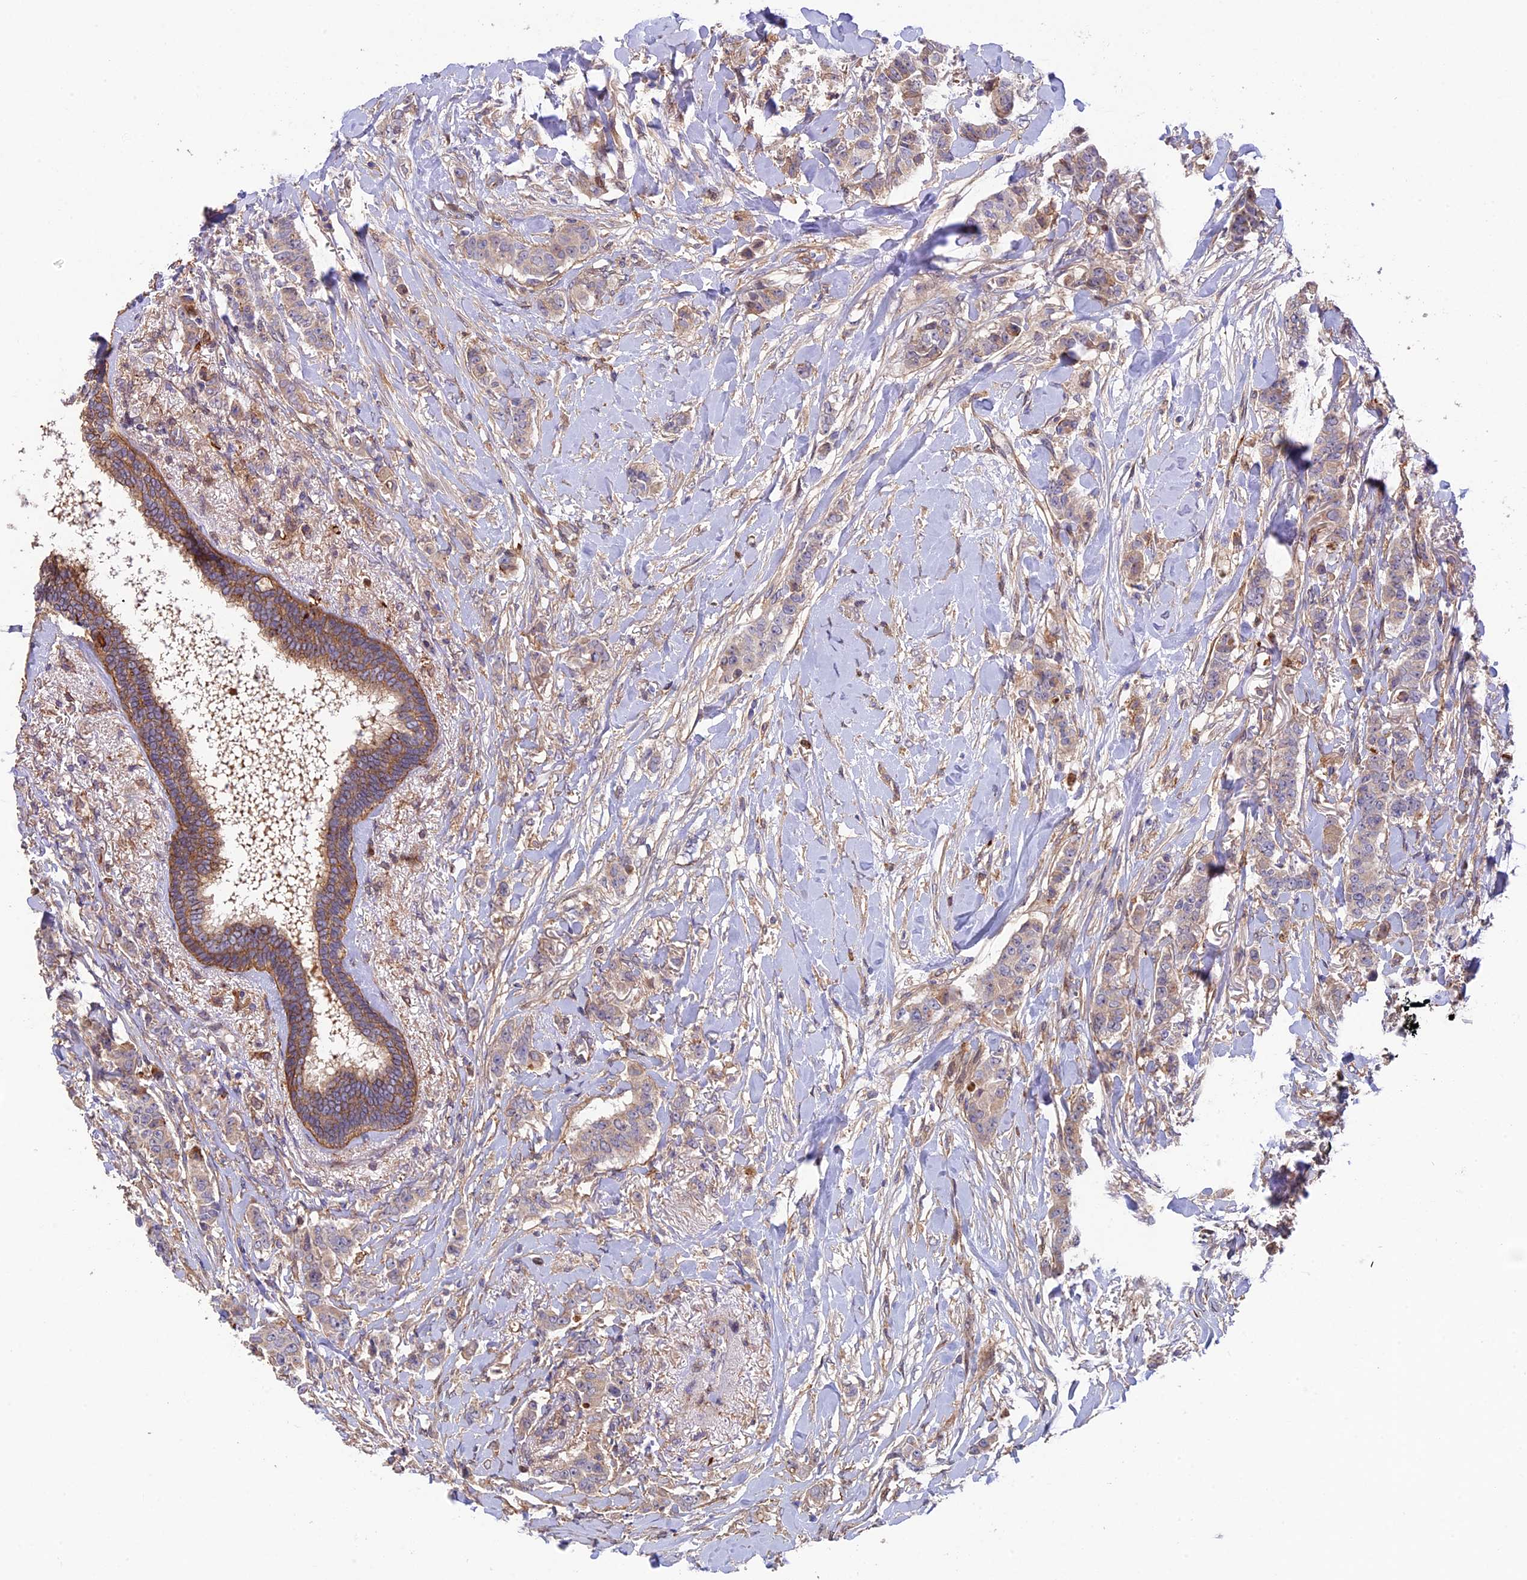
{"staining": {"intensity": "weak", "quantity": "<25%", "location": "cytoplasmic/membranous"}, "tissue": "breast cancer", "cell_type": "Tumor cells", "image_type": "cancer", "snomed": [{"axis": "morphology", "description": "Duct carcinoma"}, {"axis": "topography", "description": "Breast"}], "caption": "Histopathology image shows no protein expression in tumor cells of breast cancer (intraductal carcinoma) tissue.", "gene": "FERMT1", "patient": {"sex": "female", "age": 40}}